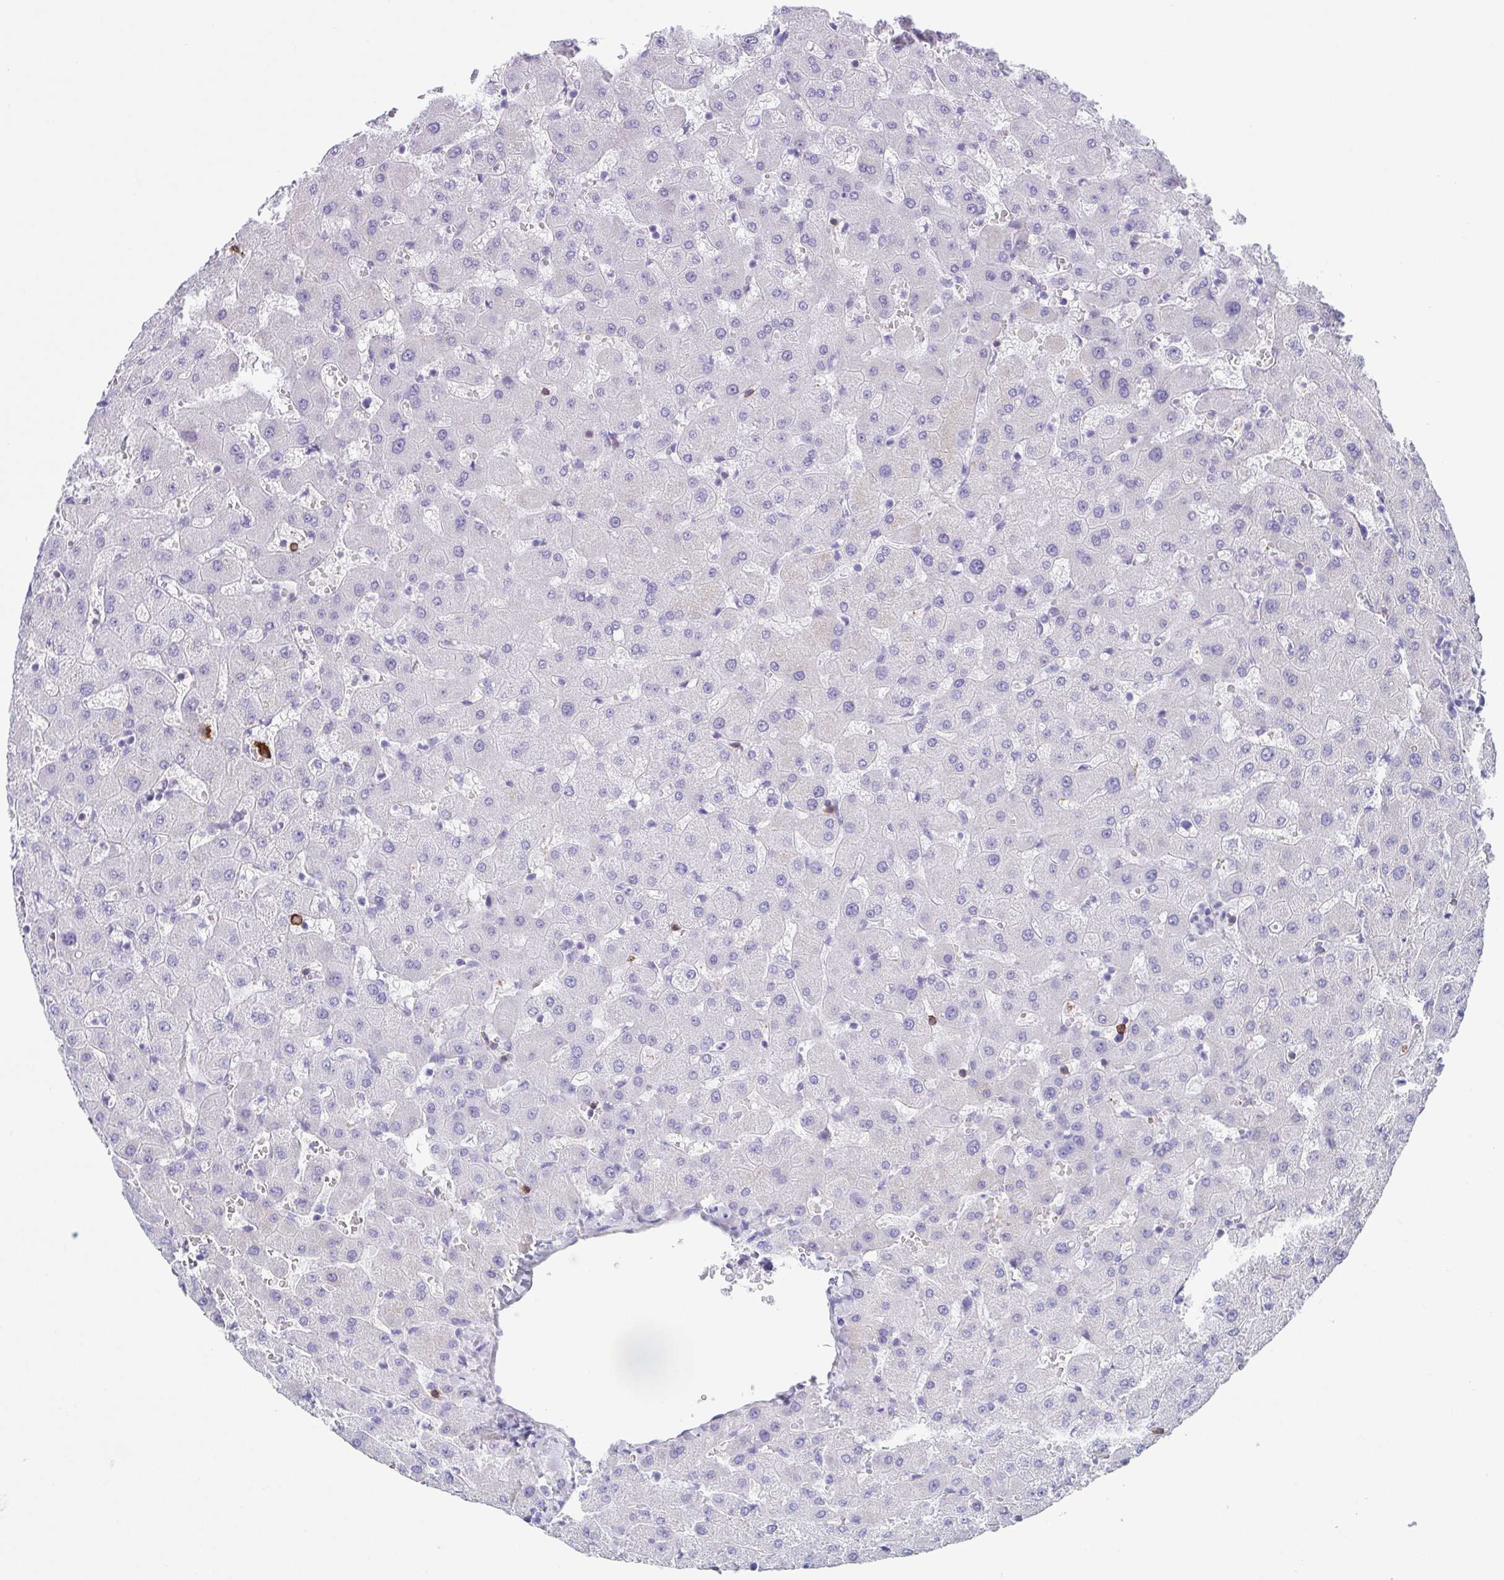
{"staining": {"intensity": "negative", "quantity": "none", "location": "none"}, "tissue": "liver", "cell_type": "Cholangiocytes", "image_type": "normal", "snomed": [{"axis": "morphology", "description": "Normal tissue, NOS"}, {"axis": "topography", "description": "Liver"}], "caption": "Immunohistochemical staining of benign human liver reveals no significant expression in cholangiocytes. (Immunohistochemistry (ihc), brightfield microscopy, high magnification).", "gene": "DBN1", "patient": {"sex": "female", "age": 63}}